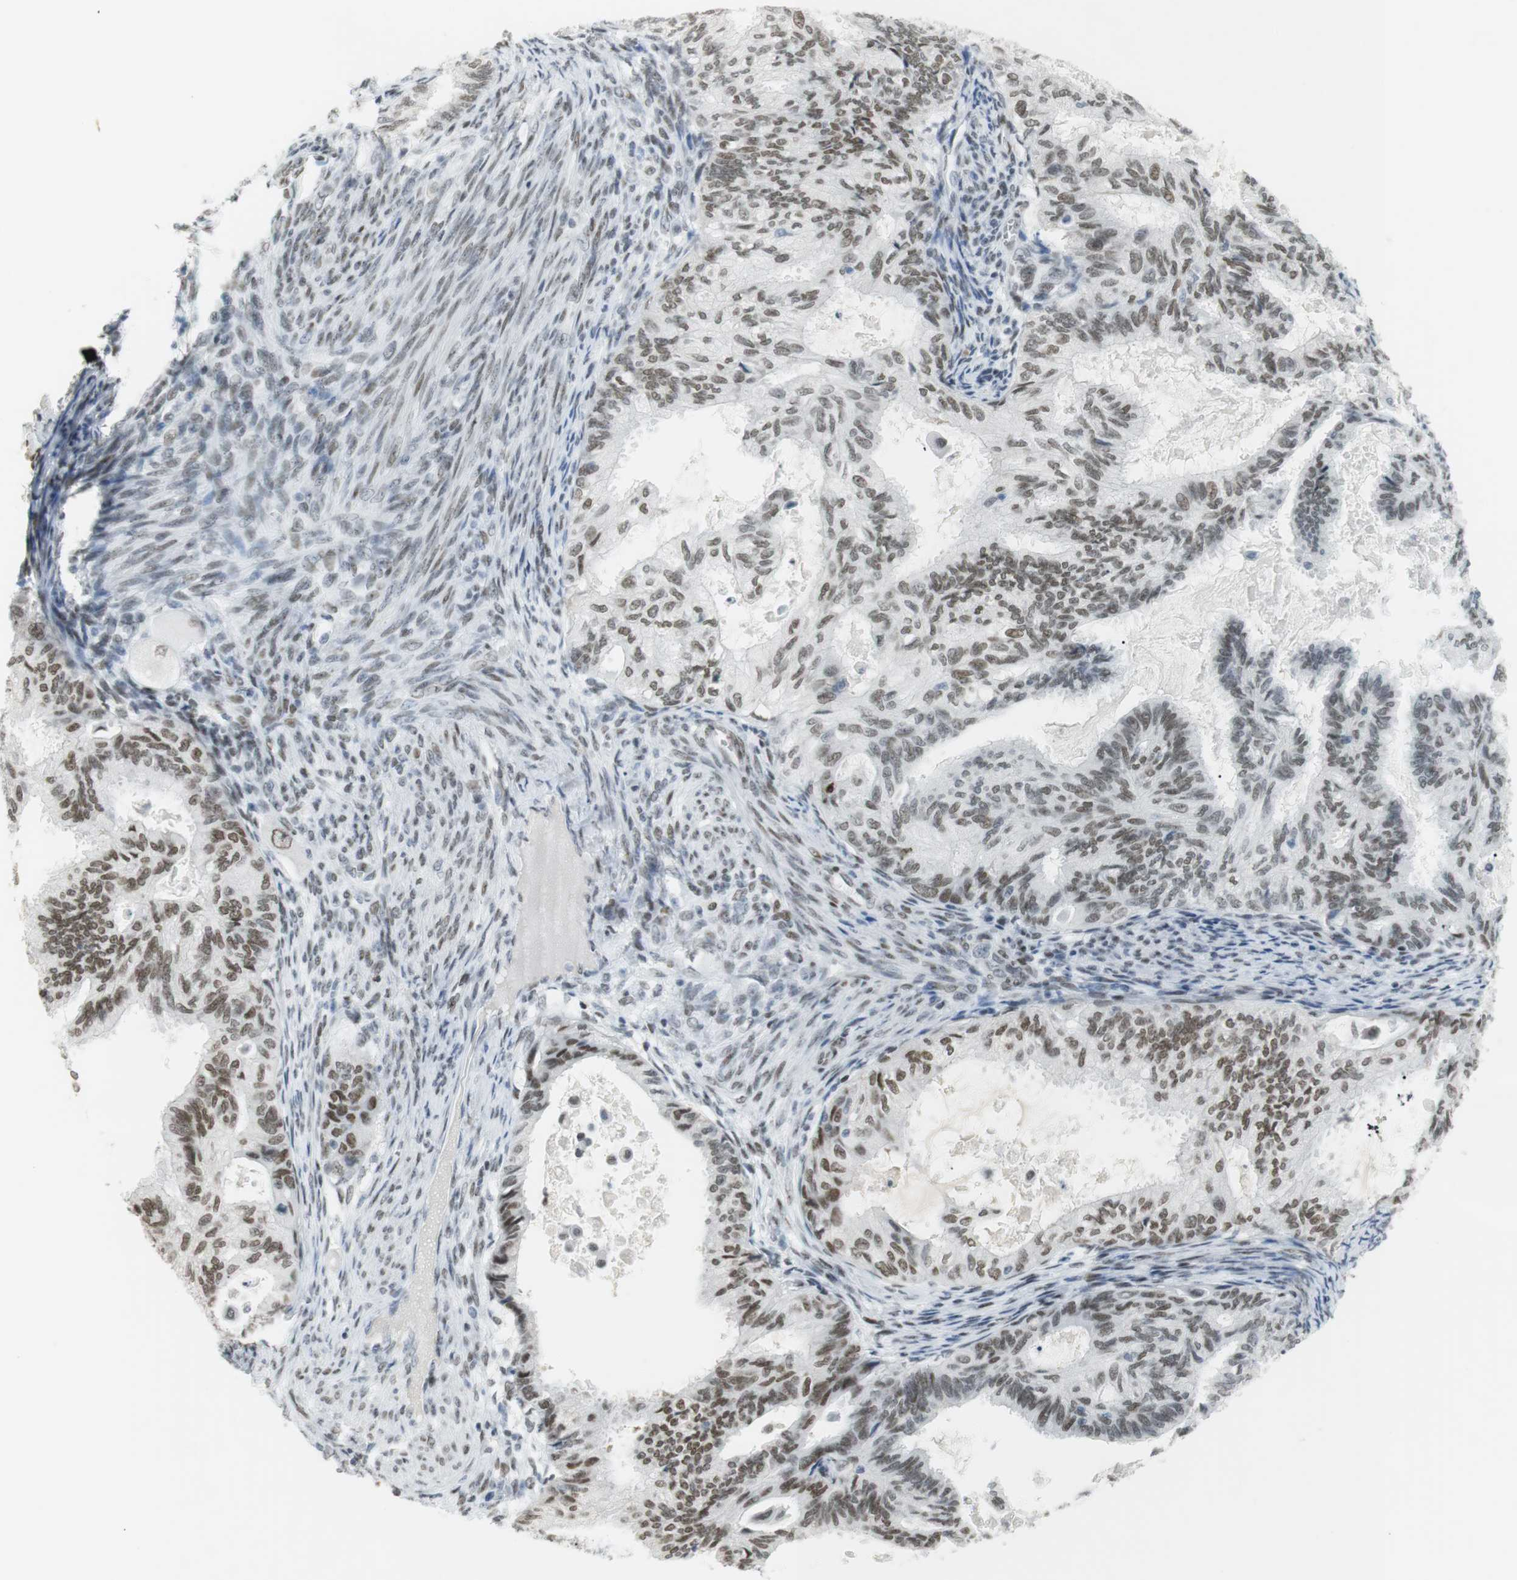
{"staining": {"intensity": "moderate", "quantity": ">75%", "location": "nuclear"}, "tissue": "cervical cancer", "cell_type": "Tumor cells", "image_type": "cancer", "snomed": [{"axis": "morphology", "description": "Normal tissue, NOS"}, {"axis": "morphology", "description": "Adenocarcinoma, NOS"}, {"axis": "topography", "description": "Cervix"}, {"axis": "topography", "description": "Endometrium"}], "caption": "Moderate nuclear protein positivity is appreciated in about >75% of tumor cells in cervical cancer.", "gene": "BMI1", "patient": {"sex": "female", "age": 86}}